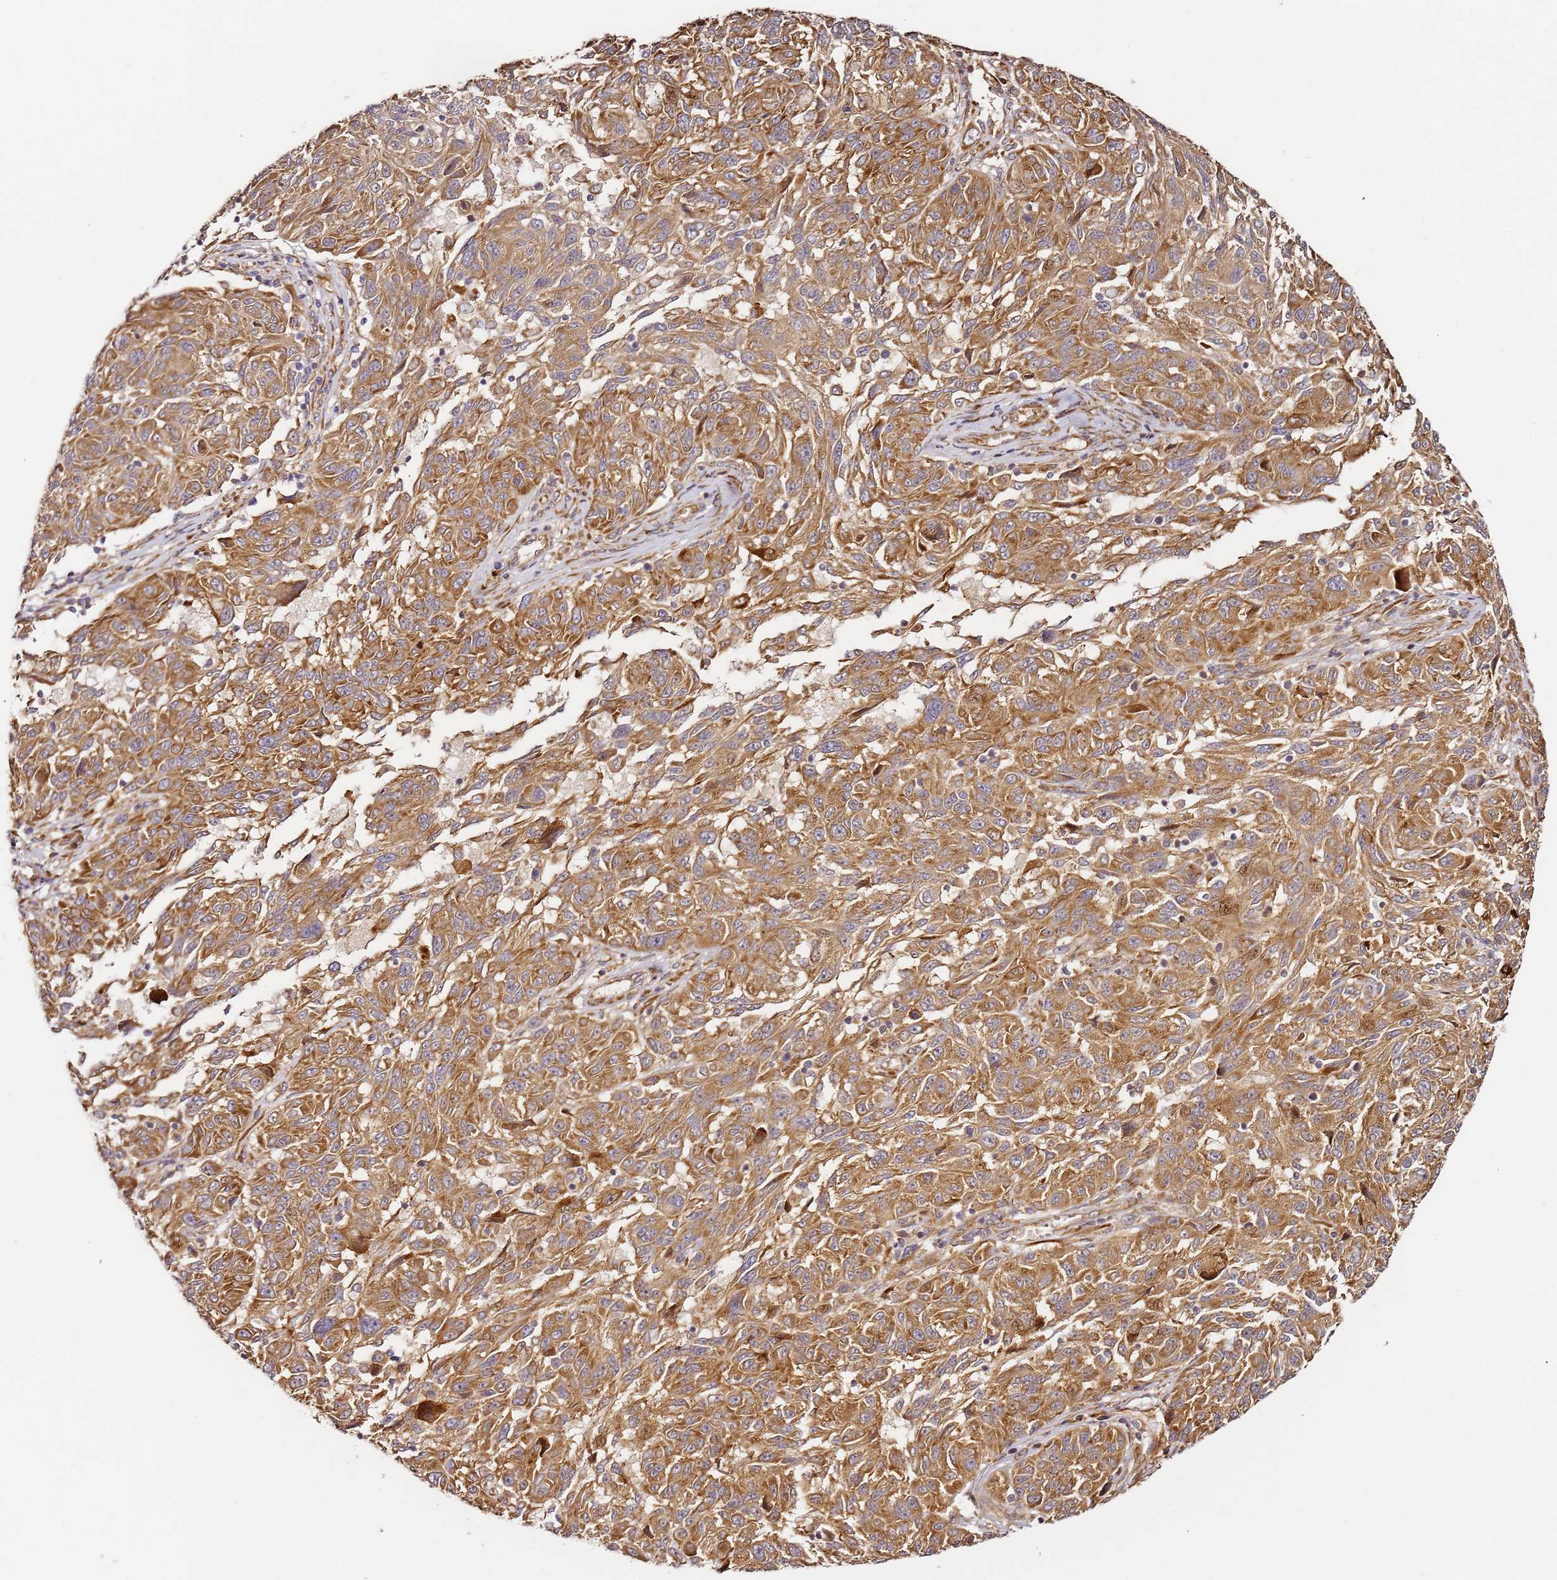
{"staining": {"intensity": "moderate", "quantity": ">75%", "location": "cytoplasmic/membranous"}, "tissue": "melanoma", "cell_type": "Tumor cells", "image_type": "cancer", "snomed": [{"axis": "morphology", "description": "Malignant melanoma, NOS"}, {"axis": "topography", "description": "Skin"}], "caption": "Immunohistochemical staining of human malignant melanoma exhibits moderate cytoplasmic/membranous protein expression in about >75% of tumor cells.", "gene": "RPS3A", "patient": {"sex": "male", "age": 53}}